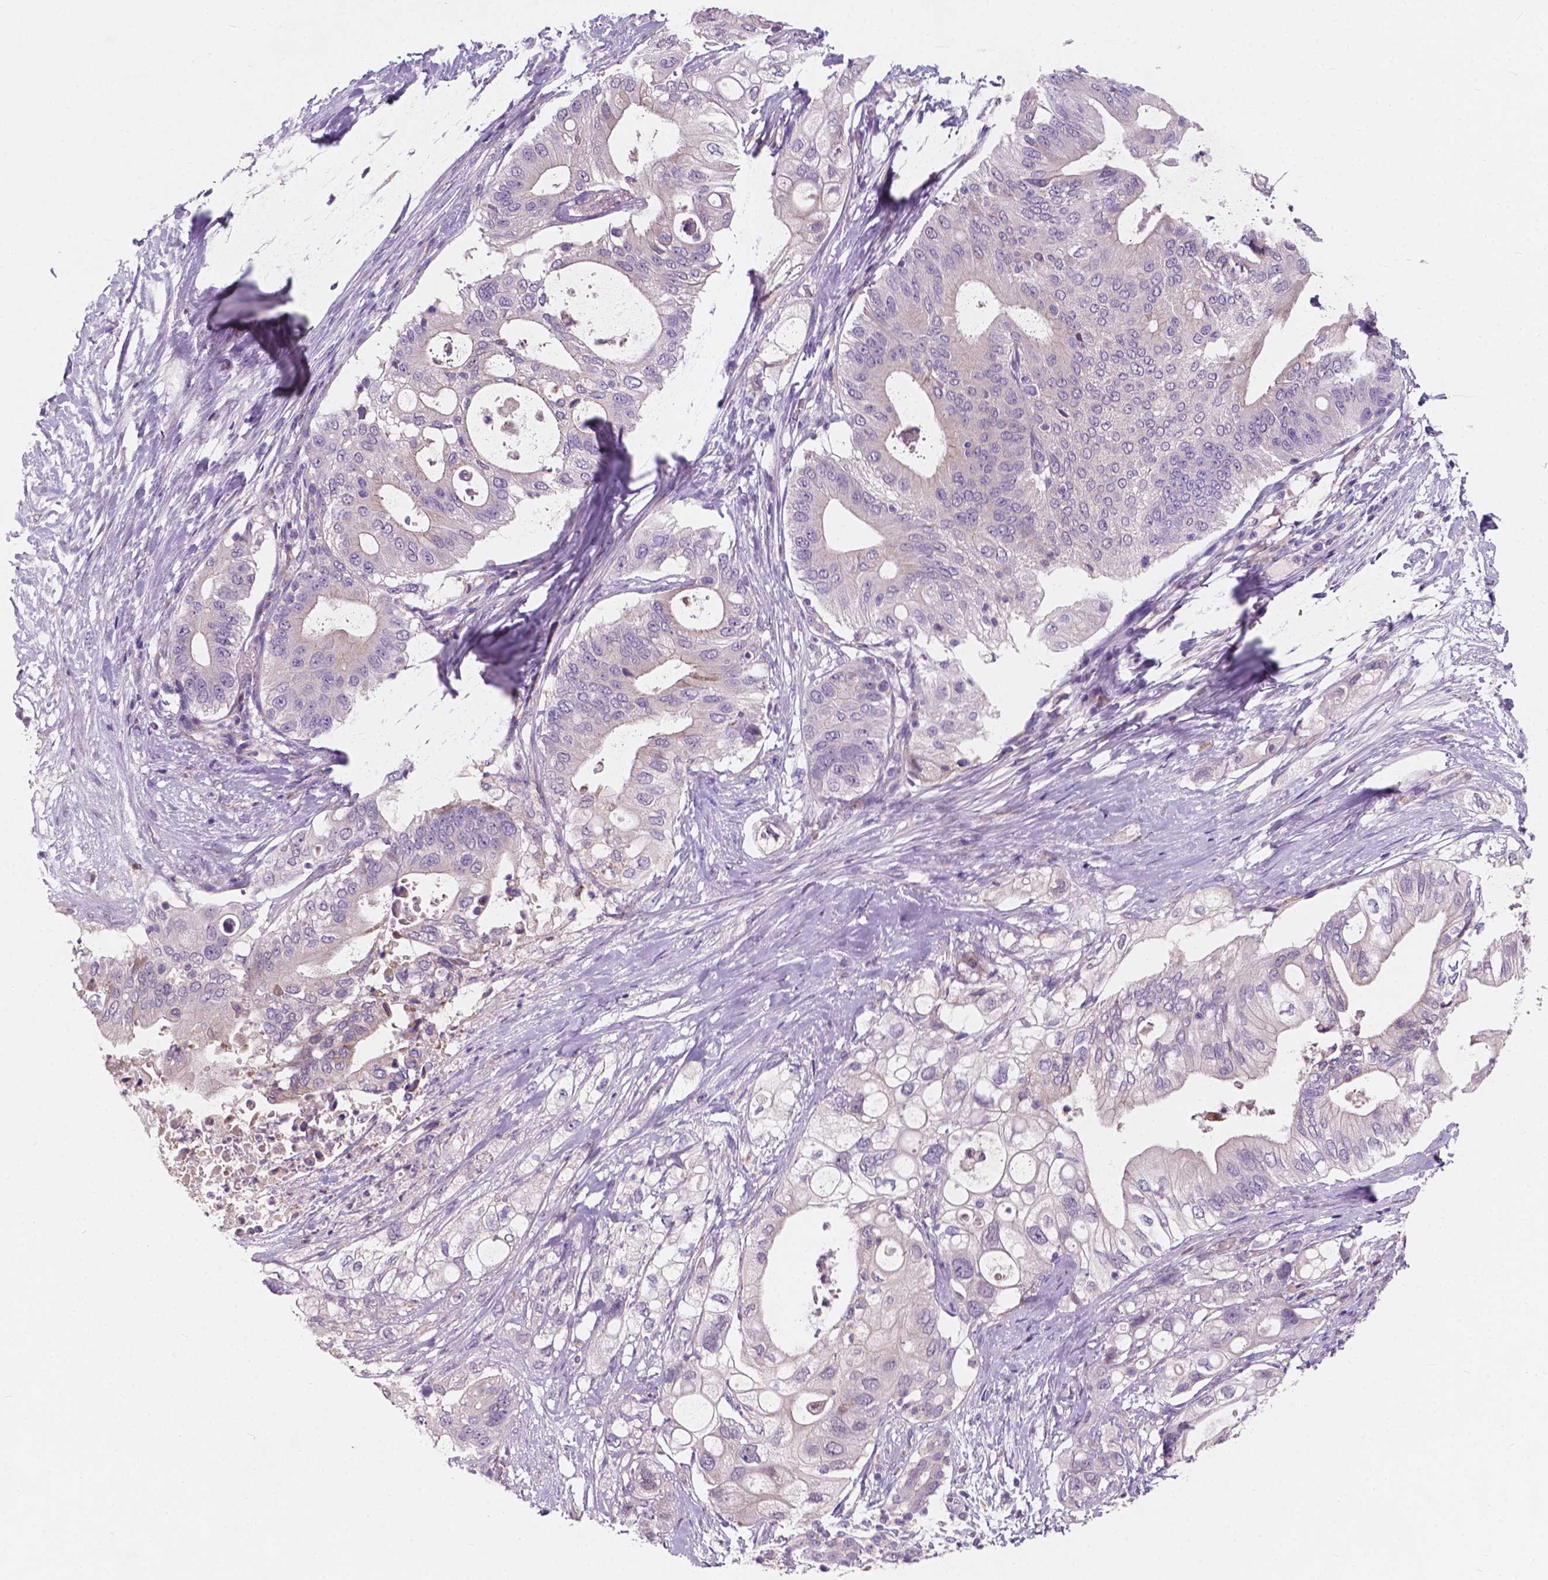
{"staining": {"intensity": "negative", "quantity": "none", "location": "none"}, "tissue": "pancreatic cancer", "cell_type": "Tumor cells", "image_type": "cancer", "snomed": [{"axis": "morphology", "description": "Adenocarcinoma, NOS"}, {"axis": "topography", "description": "Pancreas"}], "caption": "DAB (3,3'-diaminobenzidine) immunohistochemical staining of adenocarcinoma (pancreatic) reveals no significant positivity in tumor cells.", "gene": "IREB2", "patient": {"sex": "female", "age": 72}}